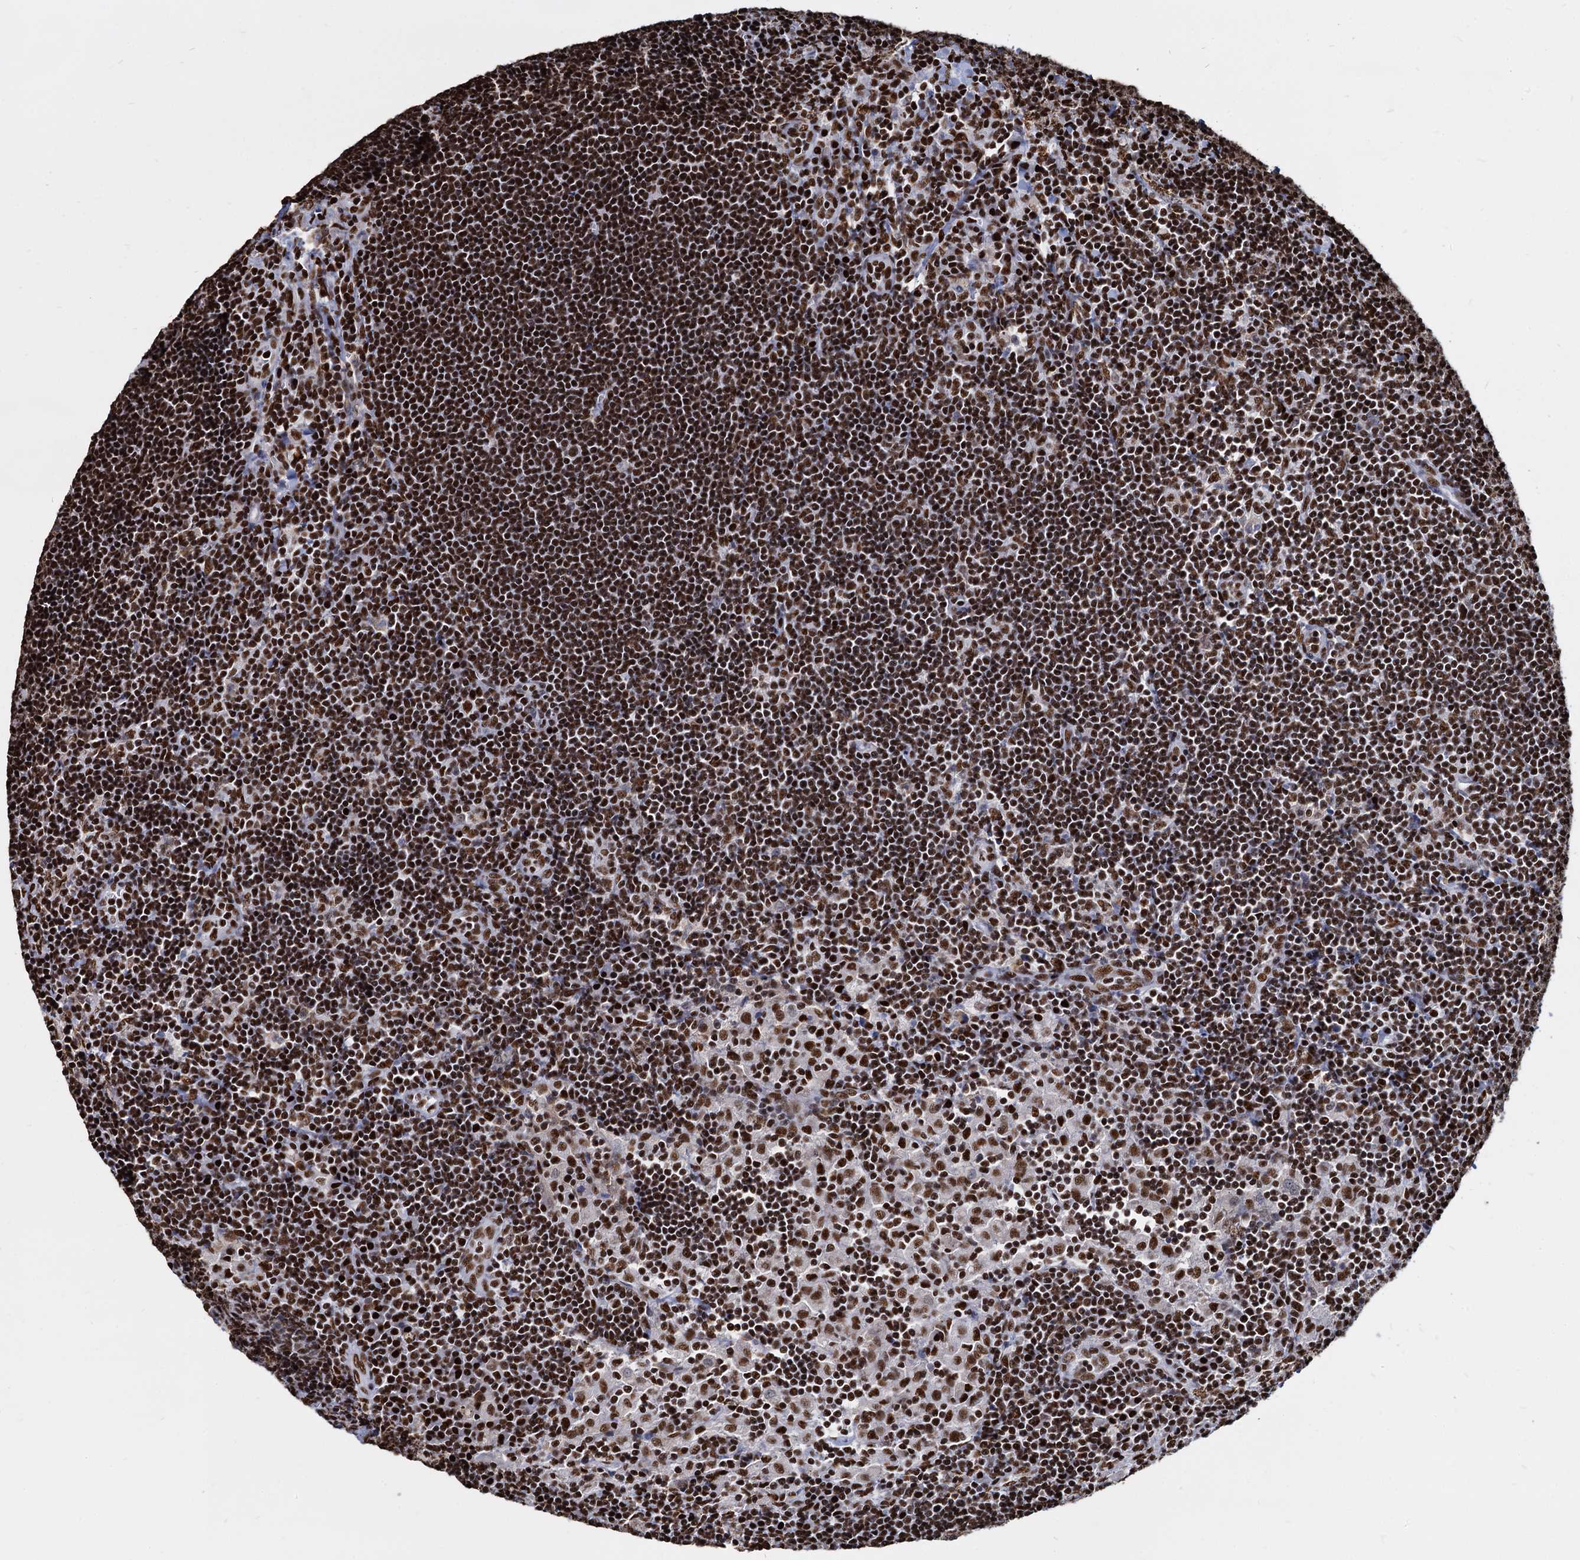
{"staining": {"intensity": "moderate", "quantity": ">75%", "location": "nuclear"}, "tissue": "lymph node", "cell_type": "Germinal center cells", "image_type": "normal", "snomed": [{"axis": "morphology", "description": "Normal tissue, NOS"}, {"axis": "topography", "description": "Lymph node"}], "caption": "This photomicrograph exhibits immunohistochemistry staining of unremarkable lymph node, with medium moderate nuclear positivity in approximately >75% of germinal center cells.", "gene": "DCPS", "patient": {"sex": "male", "age": 24}}